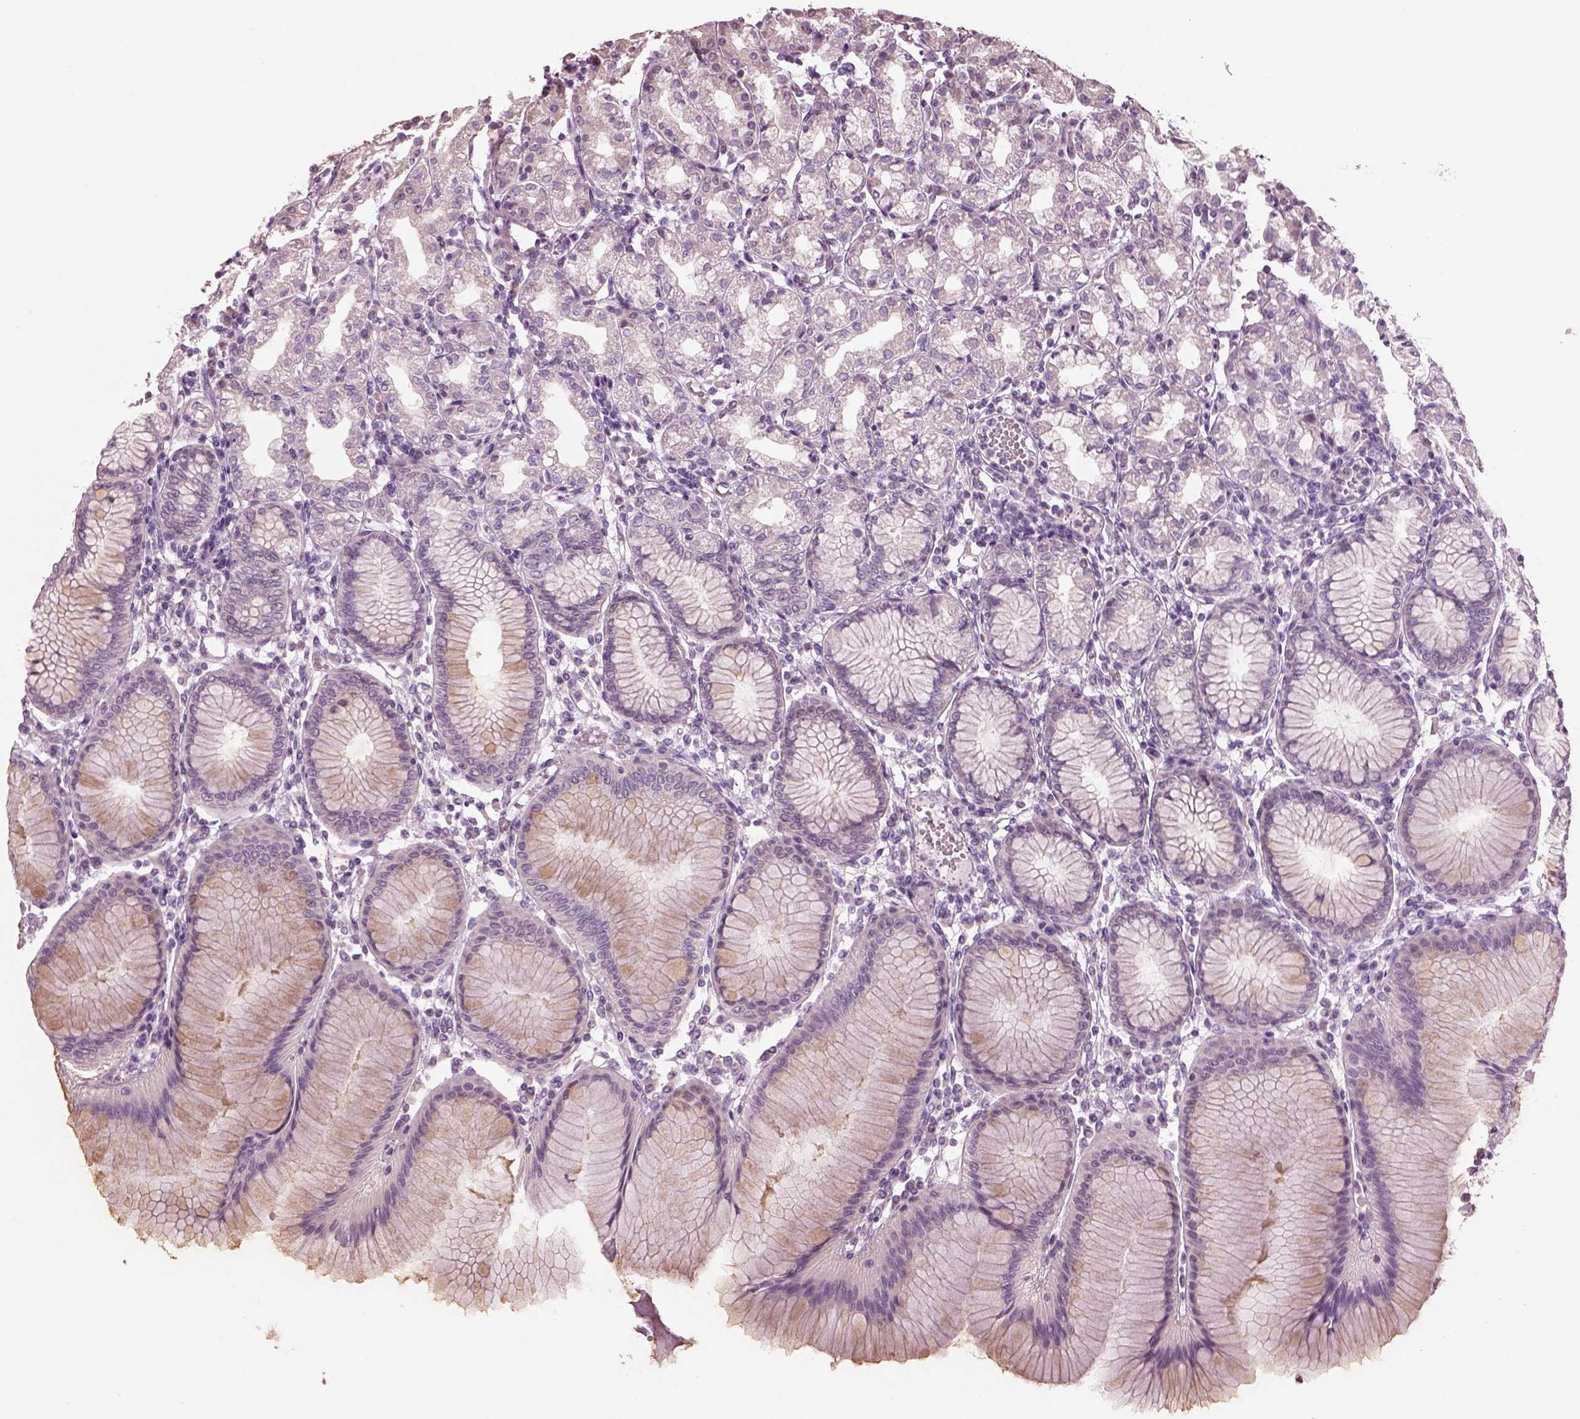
{"staining": {"intensity": "negative", "quantity": "none", "location": "none"}, "tissue": "stomach", "cell_type": "Glandular cells", "image_type": "normal", "snomed": [{"axis": "morphology", "description": "Normal tissue, NOS"}, {"axis": "topography", "description": "Skeletal muscle"}, {"axis": "topography", "description": "Stomach"}], "caption": "An immunohistochemistry (IHC) image of unremarkable stomach is shown. There is no staining in glandular cells of stomach. (Stains: DAB (3,3'-diaminobenzidine) IHC with hematoxylin counter stain, Microscopy: brightfield microscopy at high magnification).", "gene": "SLC27A2", "patient": {"sex": "female", "age": 57}}